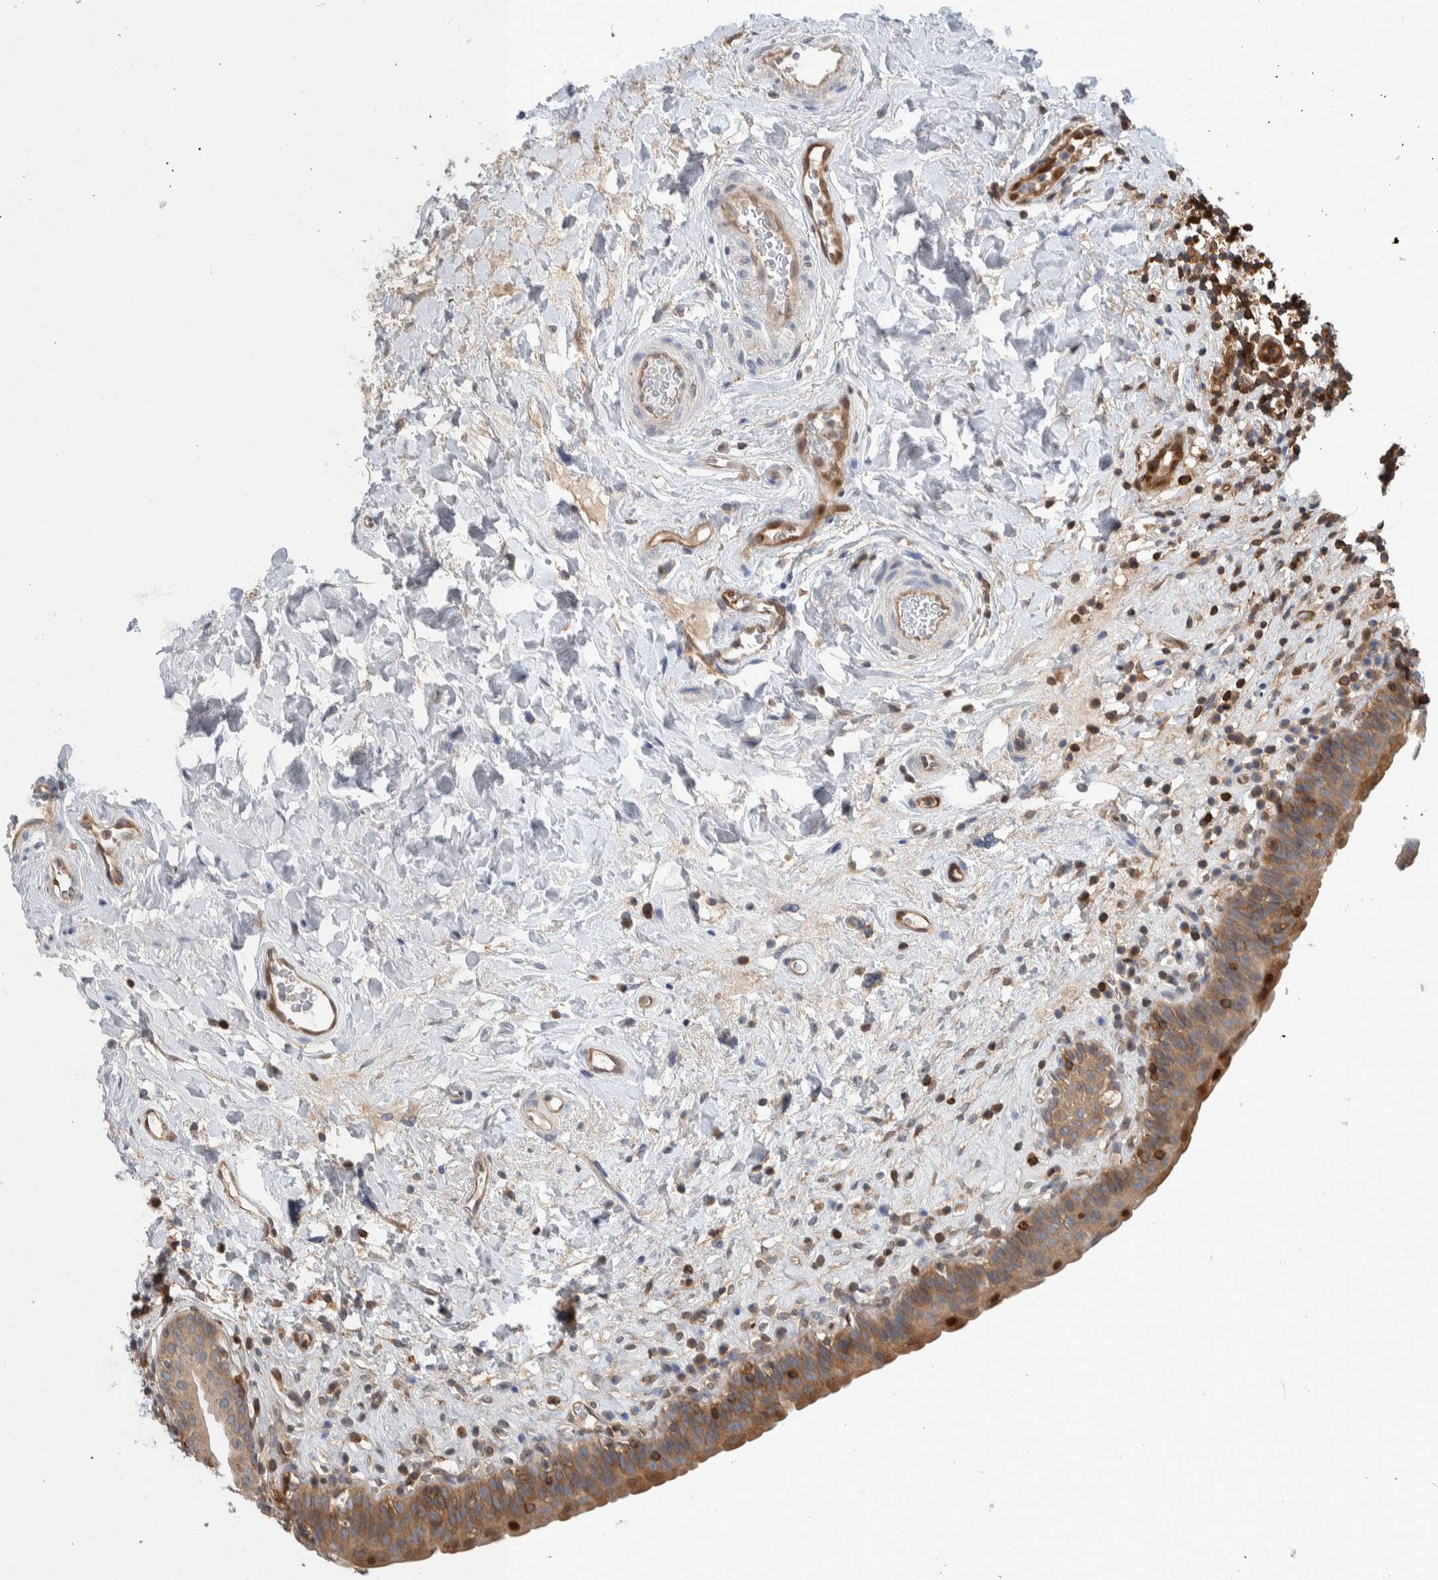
{"staining": {"intensity": "moderate", "quantity": ">75%", "location": "cytoplasmic/membranous"}, "tissue": "urinary bladder", "cell_type": "Urothelial cells", "image_type": "normal", "snomed": [{"axis": "morphology", "description": "Normal tissue, NOS"}, {"axis": "topography", "description": "Urinary bladder"}], "caption": "IHC histopathology image of unremarkable human urinary bladder stained for a protein (brown), which shows medium levels of moderate cytoplasmic/membranous expression in about >75% of urothelial cells.", "gene": "NFKB2", "patient": {"sex": "male", "age": 83}}